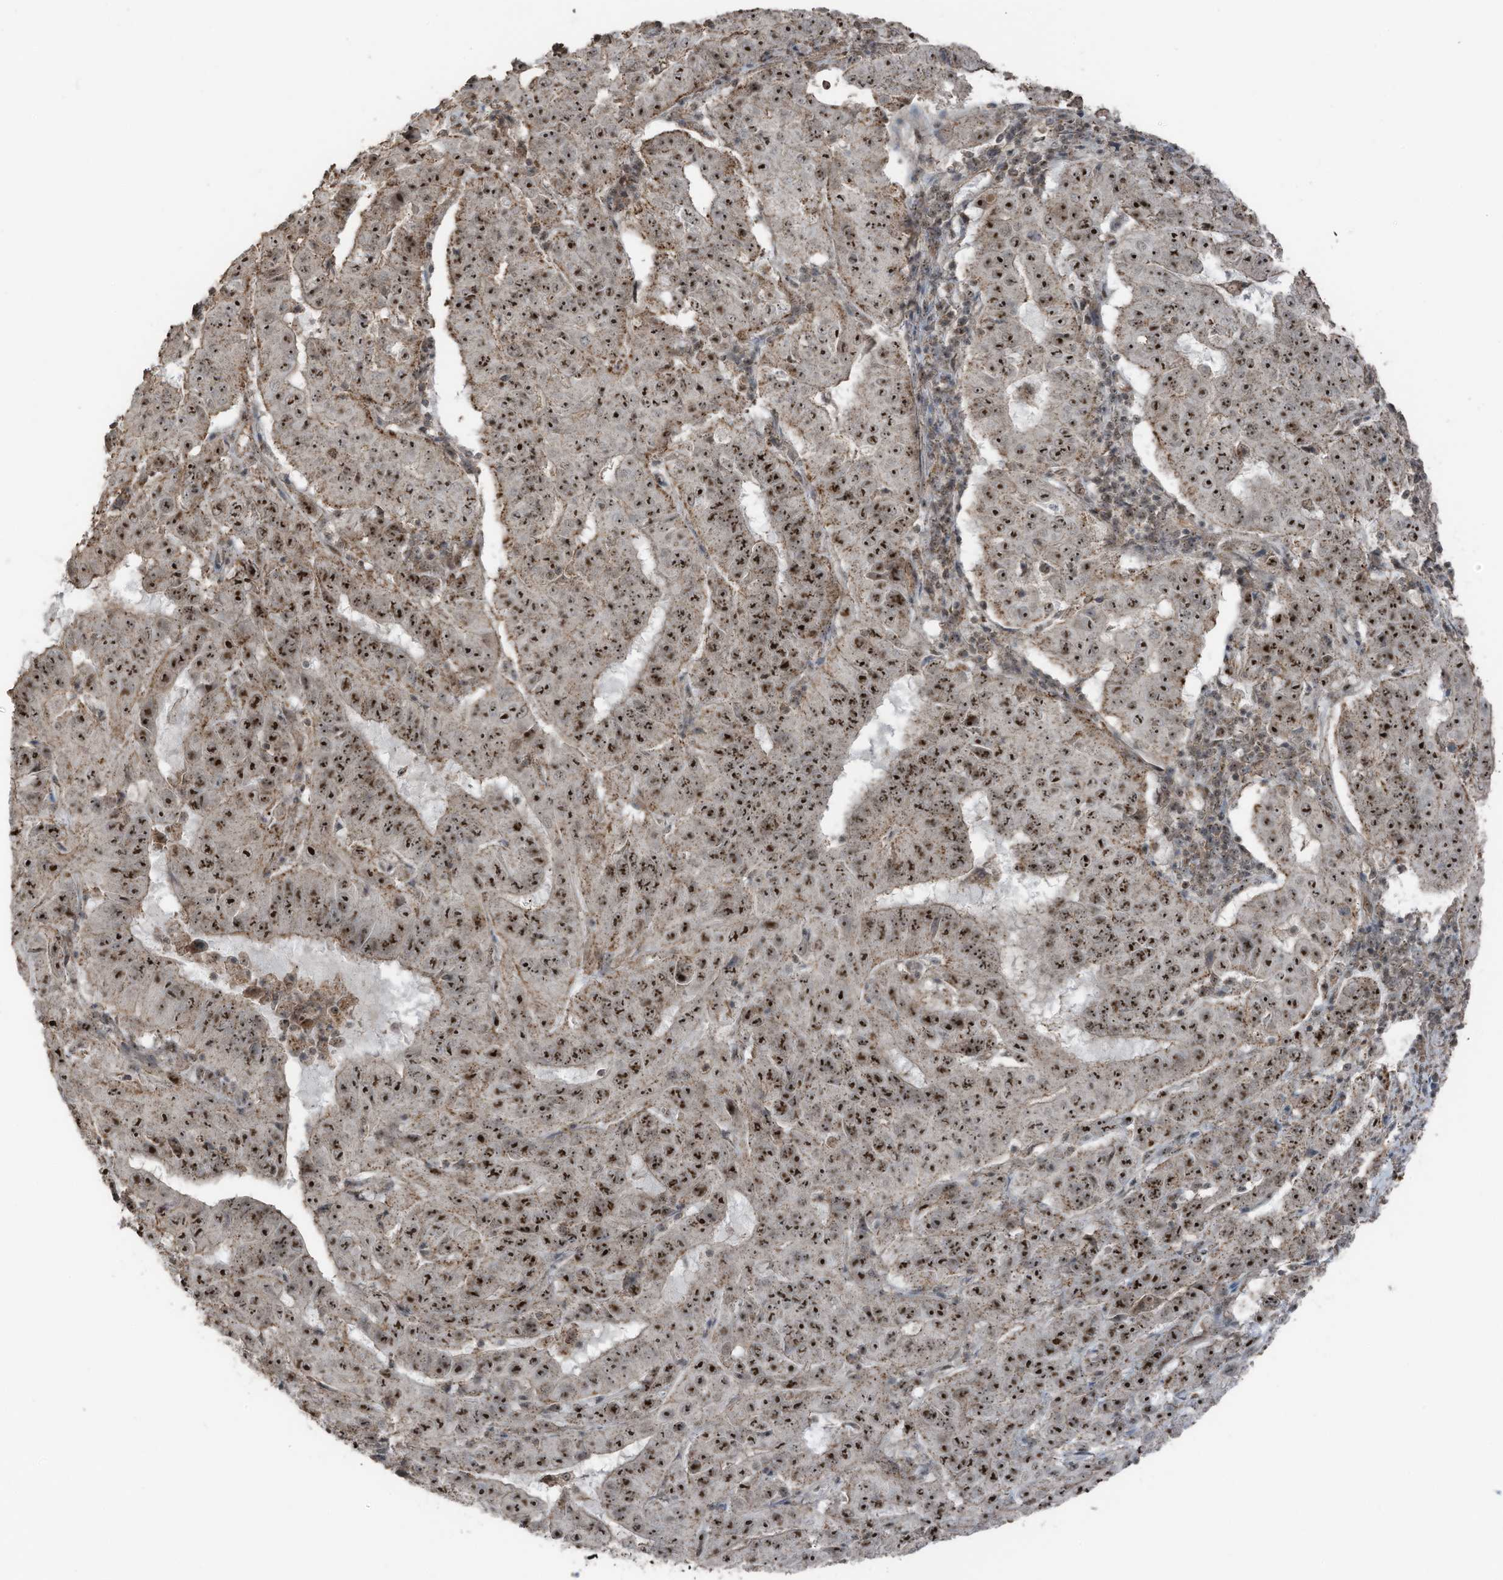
{"staining": {"intensity": "strong", "quantity": ">75%", "location": "nuclear"}, "tissue": "pancreatic cancer", "cell_type": "Tumor cells", "image_type": "cancer", "snomed": [{"axis": "morphology", "description": "Adenocarcinoma, NOS"}, {"axis": "topography", "description": "Pancreas"}], "caption": "Immunohistochemical staining of pancreatic adenocarcinoma demonstrates high levels of strong nuclear protein positivity in approximately >75% of tumor cells.", "gene": "UTP3", "patient": {"sex": "male", "age": 63}}